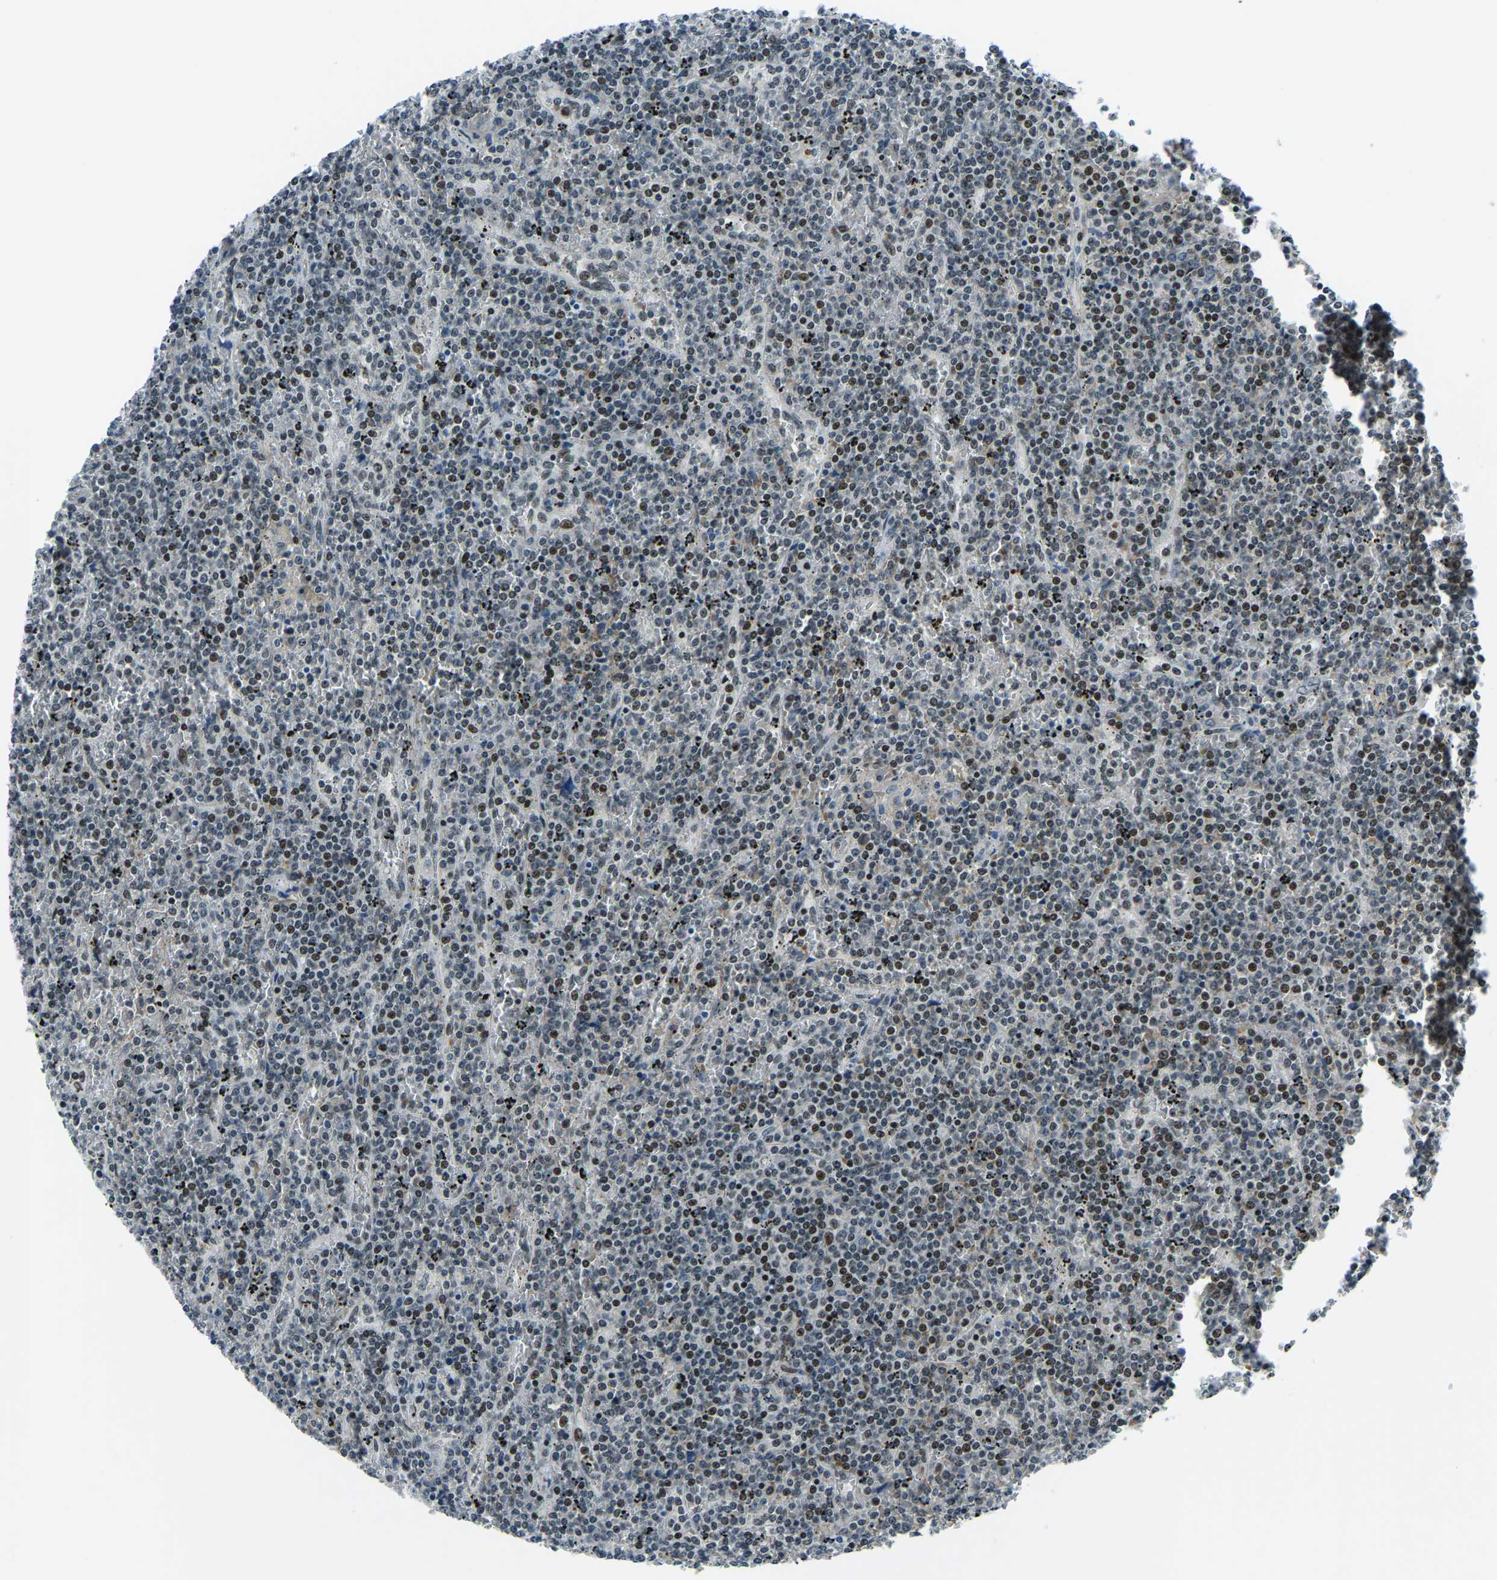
{"staining": {"intensity": "moderate", "quantity": "<25%", "location": "nuclear"}, "tissue": "lymphoma", "cell_type": "Tumor cells", "image_type": "cancer", "snomed": [{"axis": "morphology", "description": "Malignant lymphoma, non-Hodgkin's type, Low grade"}, {"axis": "topography", "description": "Spleen"}], "caption": "Lymphoma tissue reveals moderate nuclear expression in approximately <25% of tumor cells, visualized by immunohistochemistry.", "gene": "PRCC", "patient": {"sex": "female", "age": 19}}